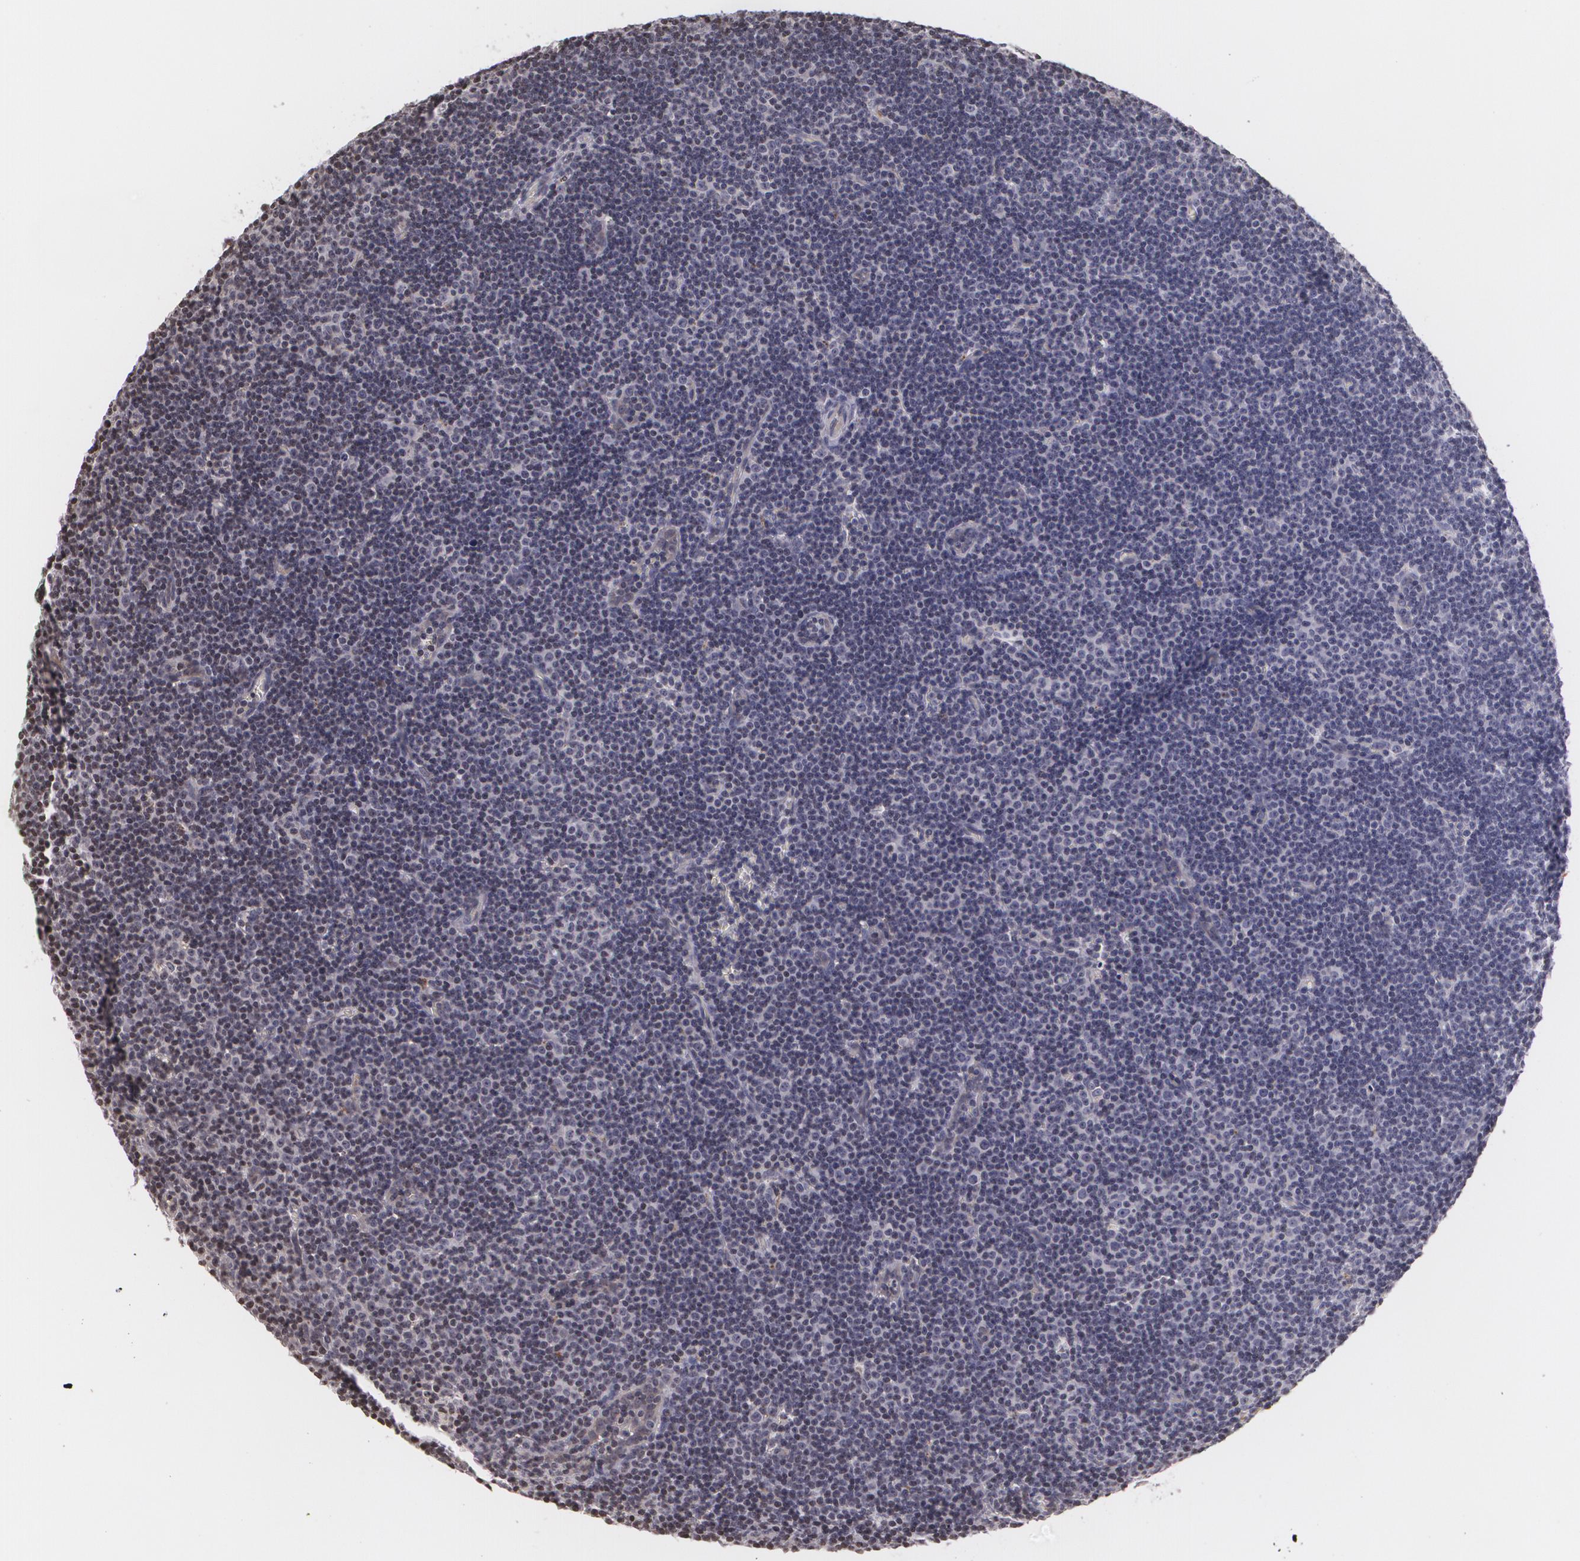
{"staining": {"intensity": "negative", "quantity": "none", "location": "none"}, "tissue": "lymphoma", "cell_type": "Tumor cells", "image_type": "cancer", "snomed": [{"axis": "morphology", "description": "Malignant lymphoma, non-Hodgkin's type, Low grade"}, {"axis": "topography", "description": "Lymph node"}], "caption": "Tumor cells are negative for brown protein staining in lymphoma.", "gene": "VAV3", "patient": {"sex": "male", "age": 57}}